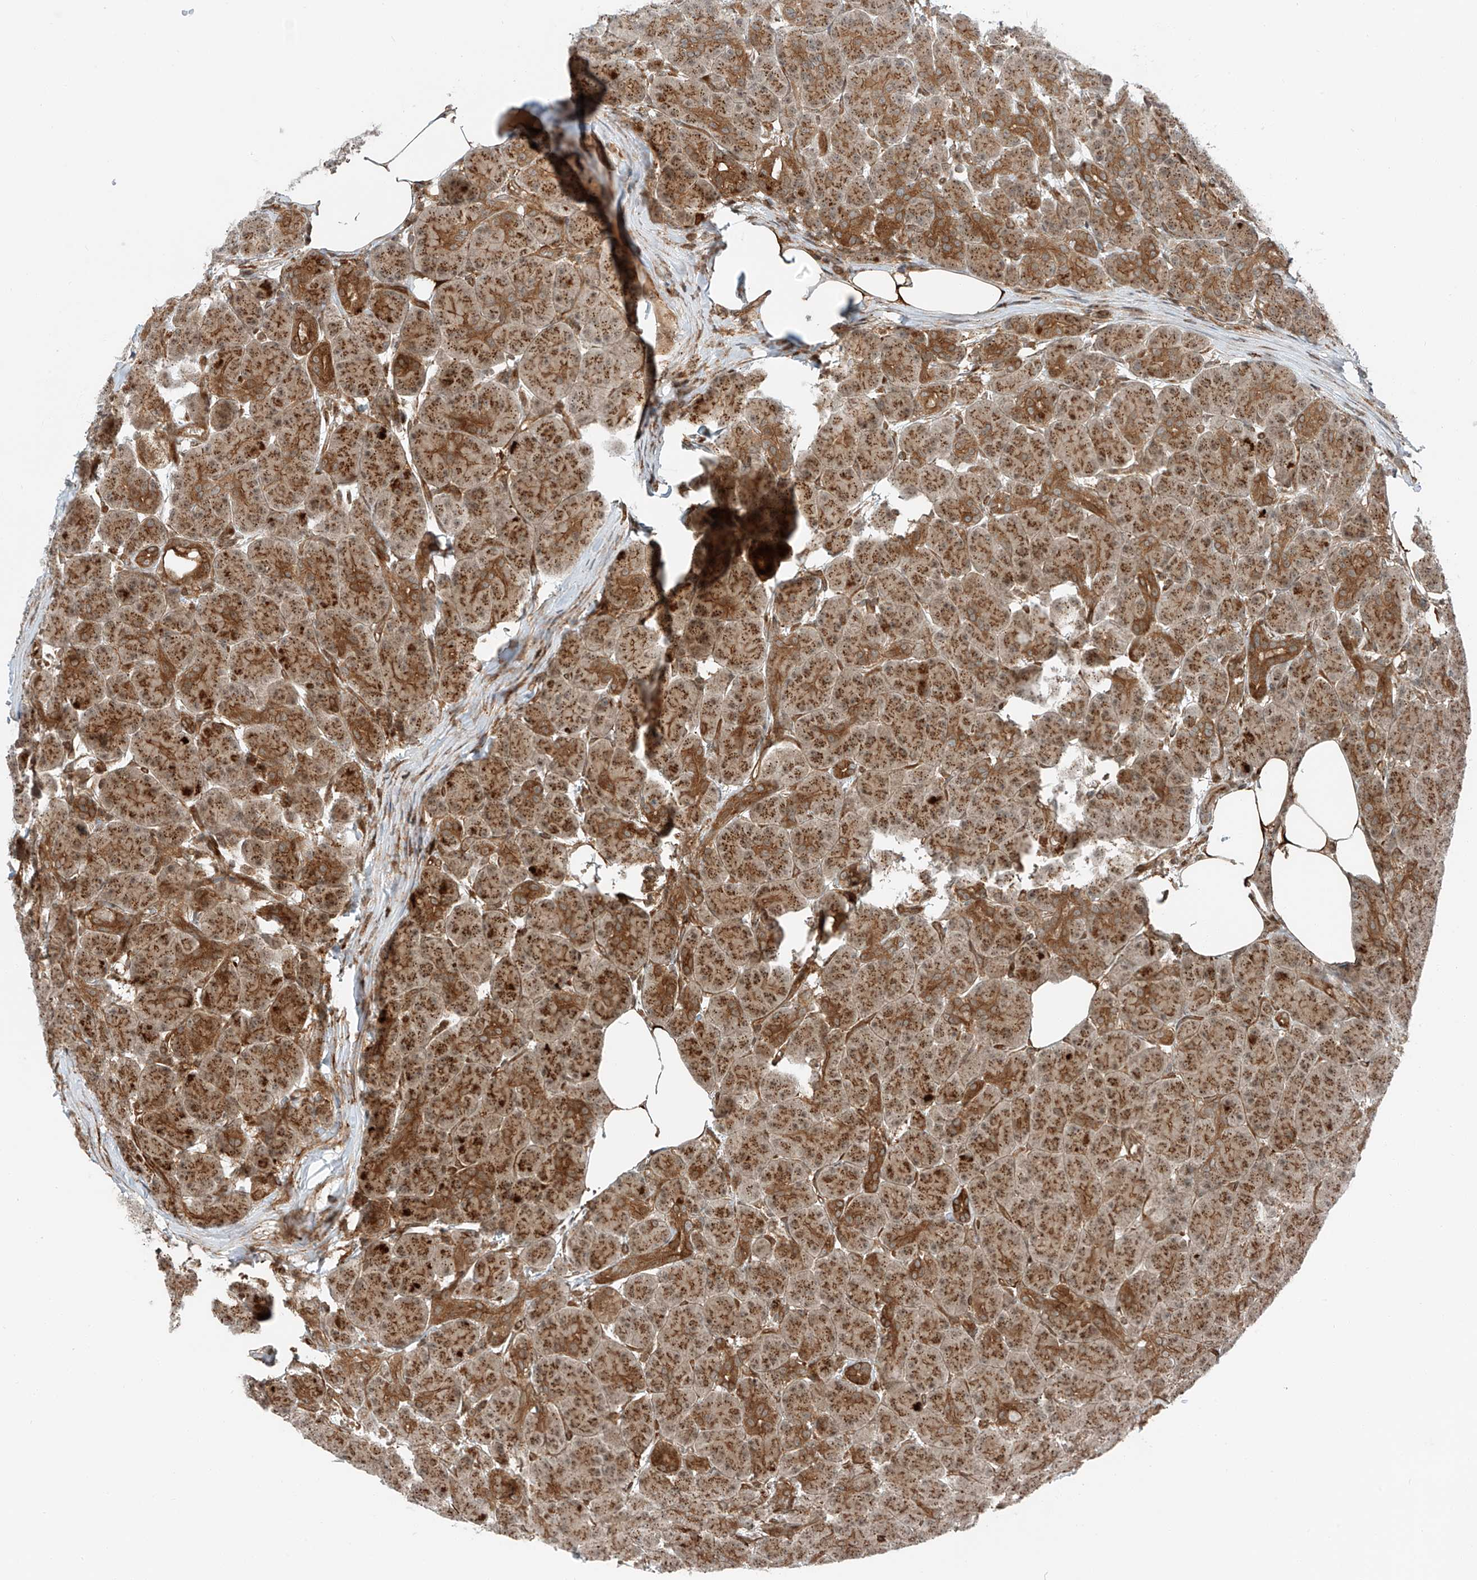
{"staining": {"intensity": "moderate", "quantity": ">75%", "location": "cytoplasmic/membranous"}, "tissue": "pancreas", "cell_type": "Exocrine glandular cells", "image_type": "normal", "snomed": [{"axis": "morphology", "description": "Normal tissue, NOS"}, {"axis": "topography", "description": "Pancreas"}], "caption": "High-power microscopy captured an IHC photomicrograph of unremarkable pancreas, revealing moderate cytoplasmic/membranous positivity in approximately >75% of exocrine glandular cells. Nuclei are stained in blue.", "gene": "USP48", "patient": {"sex": "male", "age": 63}}